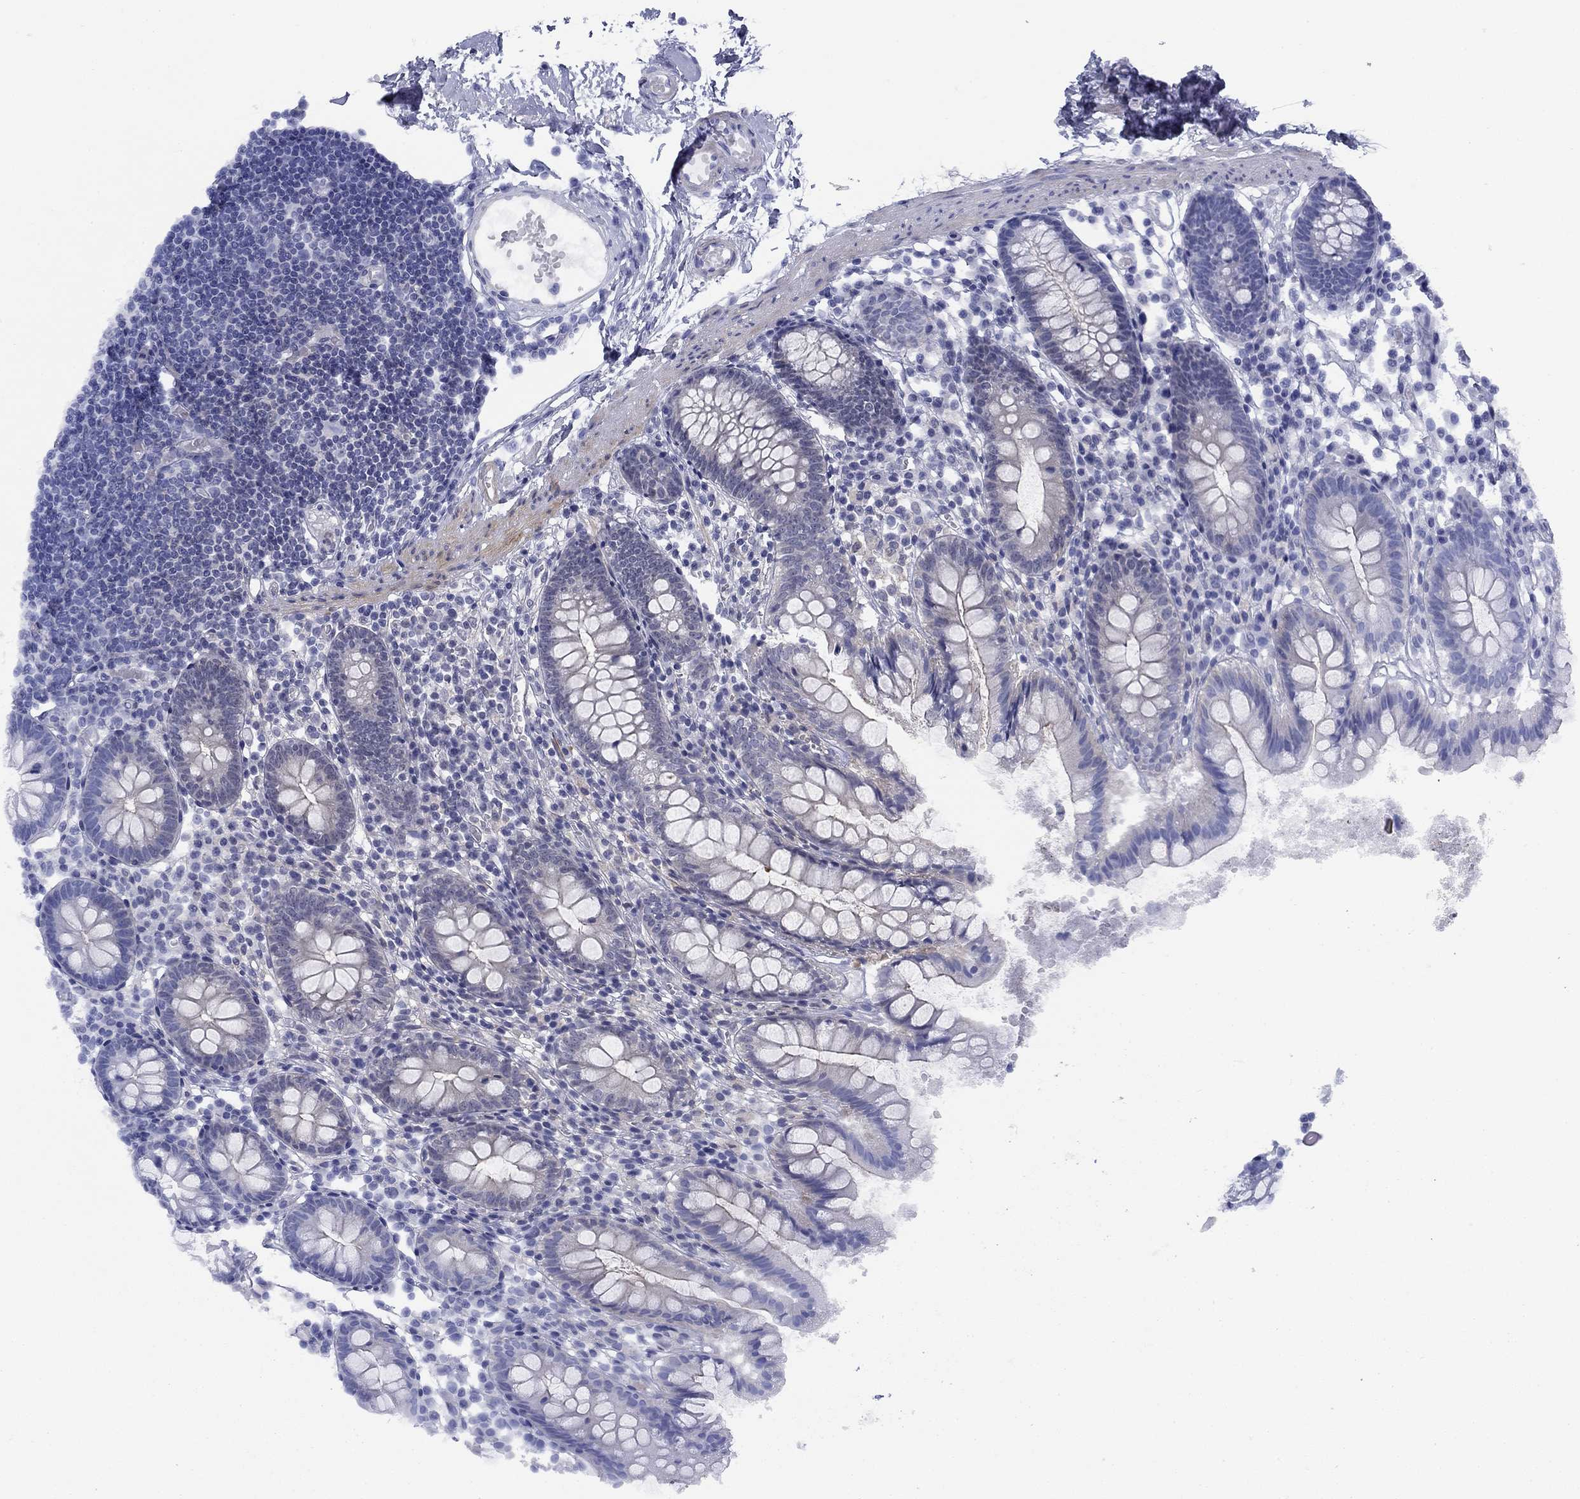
{"staining": {"intensity": "weak", "quantity": "<25%", "location": "cytoplasmic/membranous"}, "tissue": "small intestine", "cell_type": "Glandular cells", "image_type": "normal", "snomed": [{"axis": "morphology", "description": "Normal tissue, NOS"}, {"axis": "topography", "description": "Small intestine"}], "caption": "Immunohistochemistry (IHC) photomicrograph of benign small intestine stained for a protein (brown), which reveals no expression in glandular cells. (DAB IHC with hematoxylin counter stain).", "gene": "TIGD4", "patient": {"sex": "female", "age": 90}}